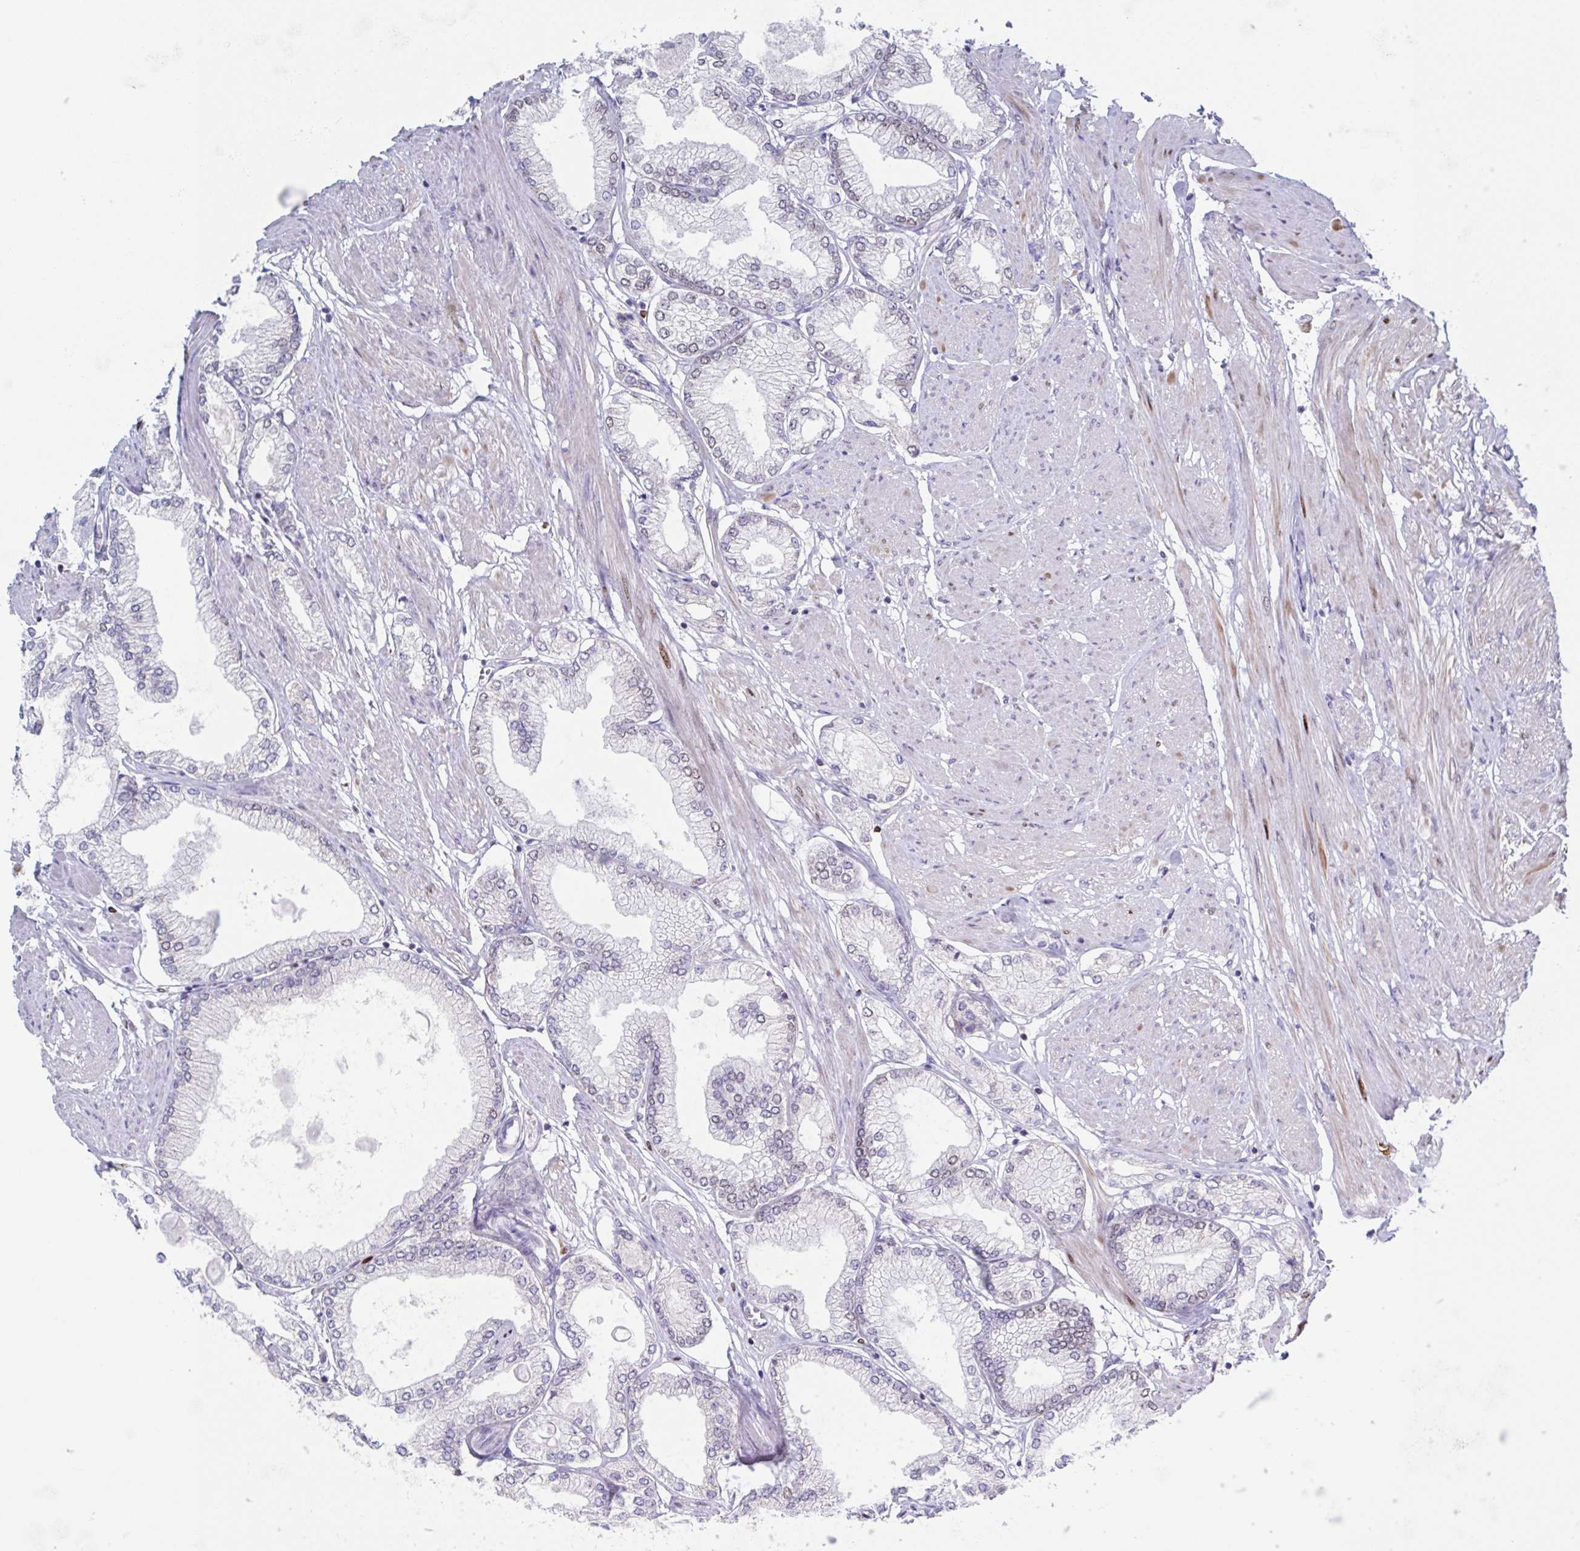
{"staining": {"intensity": "negative", "quantity": "none", "location": "none"}, "tissue": "prostate cancer", "cell_type": "Tumor cells", "image_type": "cancer", "snomed": [{"axis": "morphology", "description": "Adenocarcinoma, High grade"}, {"axis": "topography", "description": "Prostate"}], "caption": "Tumor cells show no significant expression in high-grade adenocarcinoma (prostate).", "gene": "PBOV1", "patient": {"sex": "male", "age": 68}}